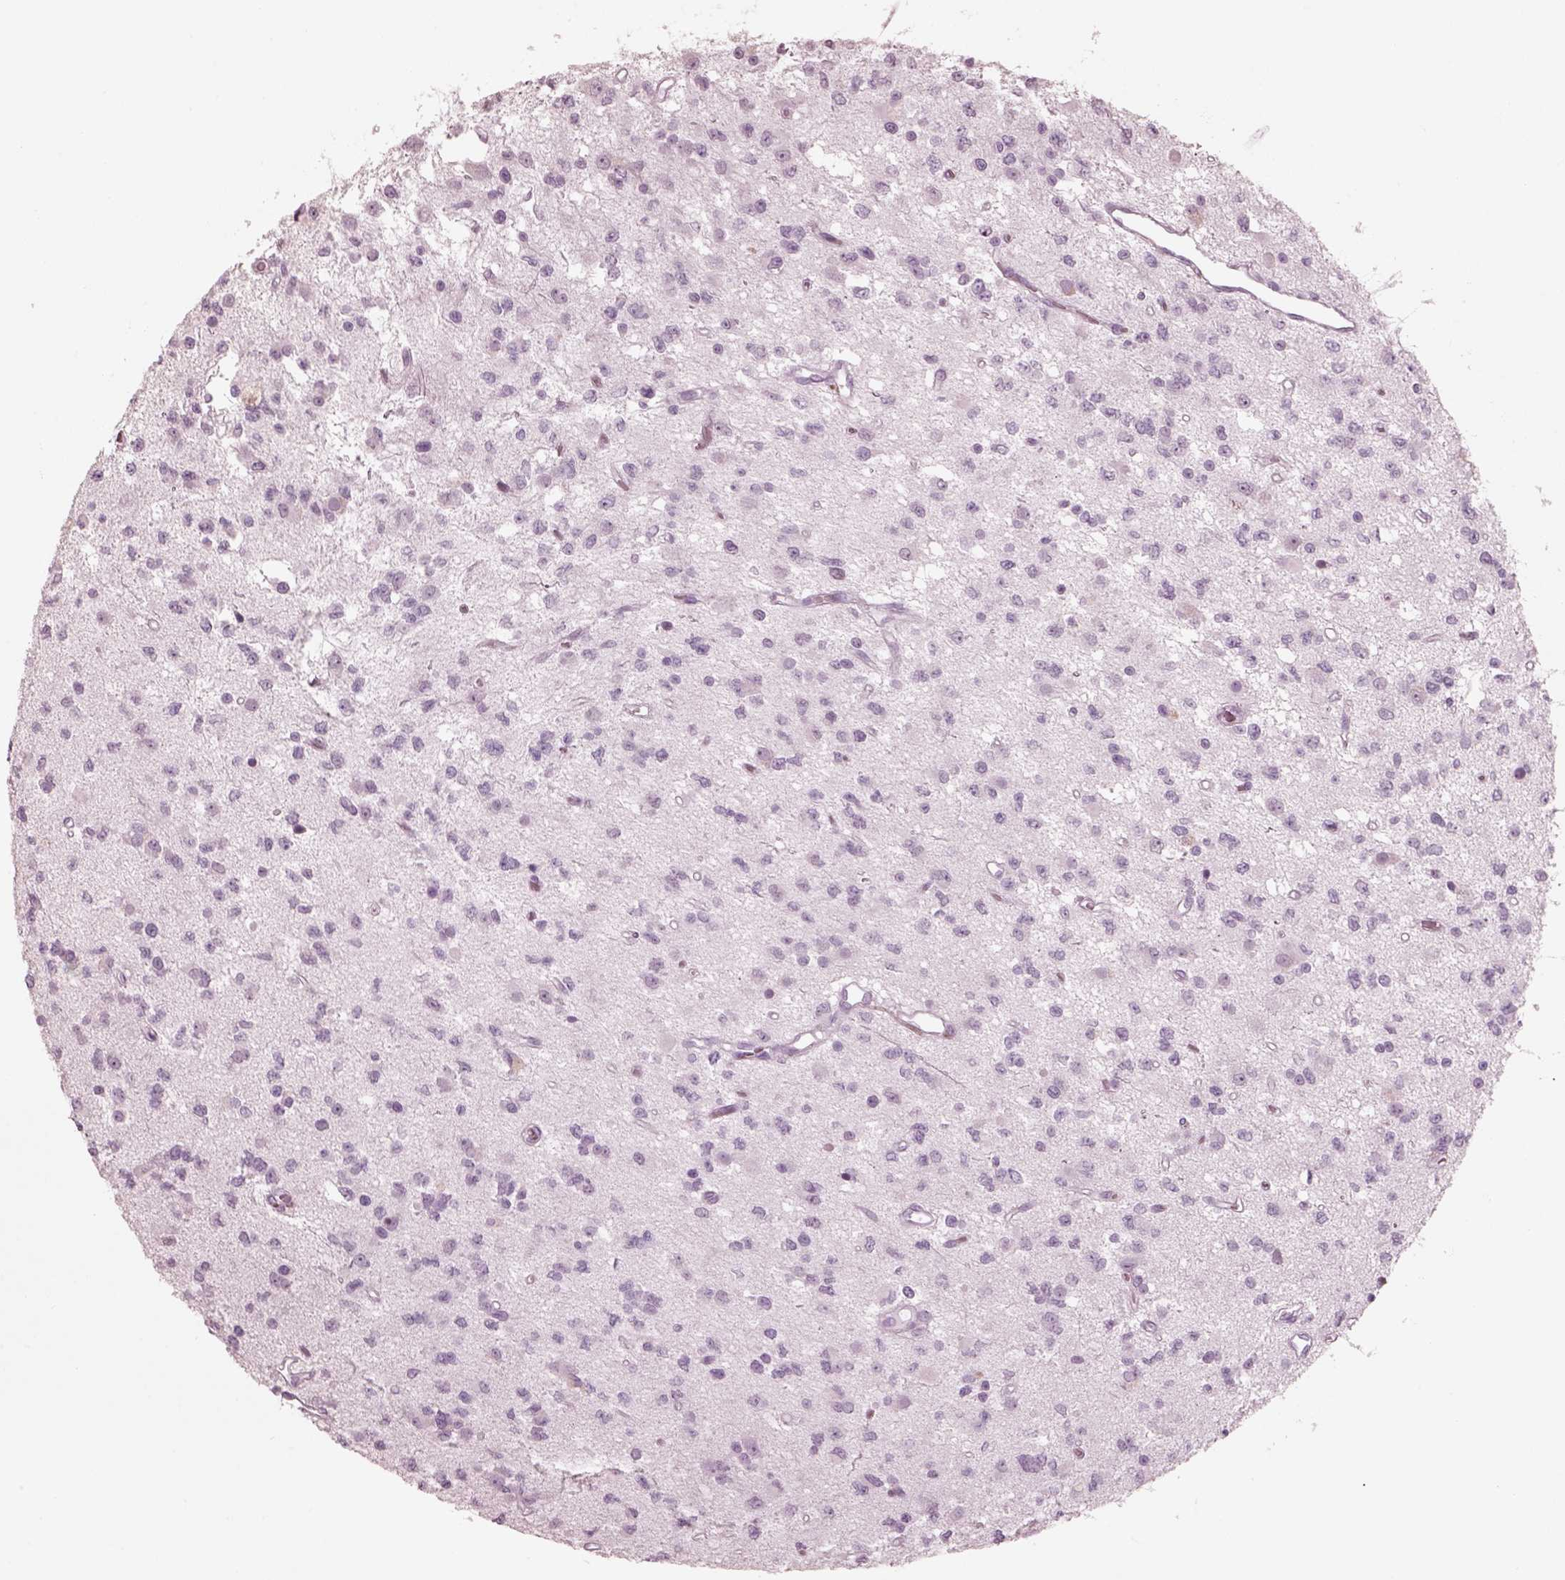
{"staining": {"intensity": "negative", "quantity": "none", "location": "none"}, "tissue": "glioma", "cell_type": "Tumor cells", "image_type": "cancer", "snomed": [{"axis": "morphology", "description": "Glioma, malignant, Low grade"}, {"axis": "topography", "description": "Brain"}], "caption": "DAB immunohistochemical staining of human malignant low-grade glioma shows no significant expression in tumor cells.", "gene": "KRTAP24-1", "patient": {"sex": "female", "age": 45}}